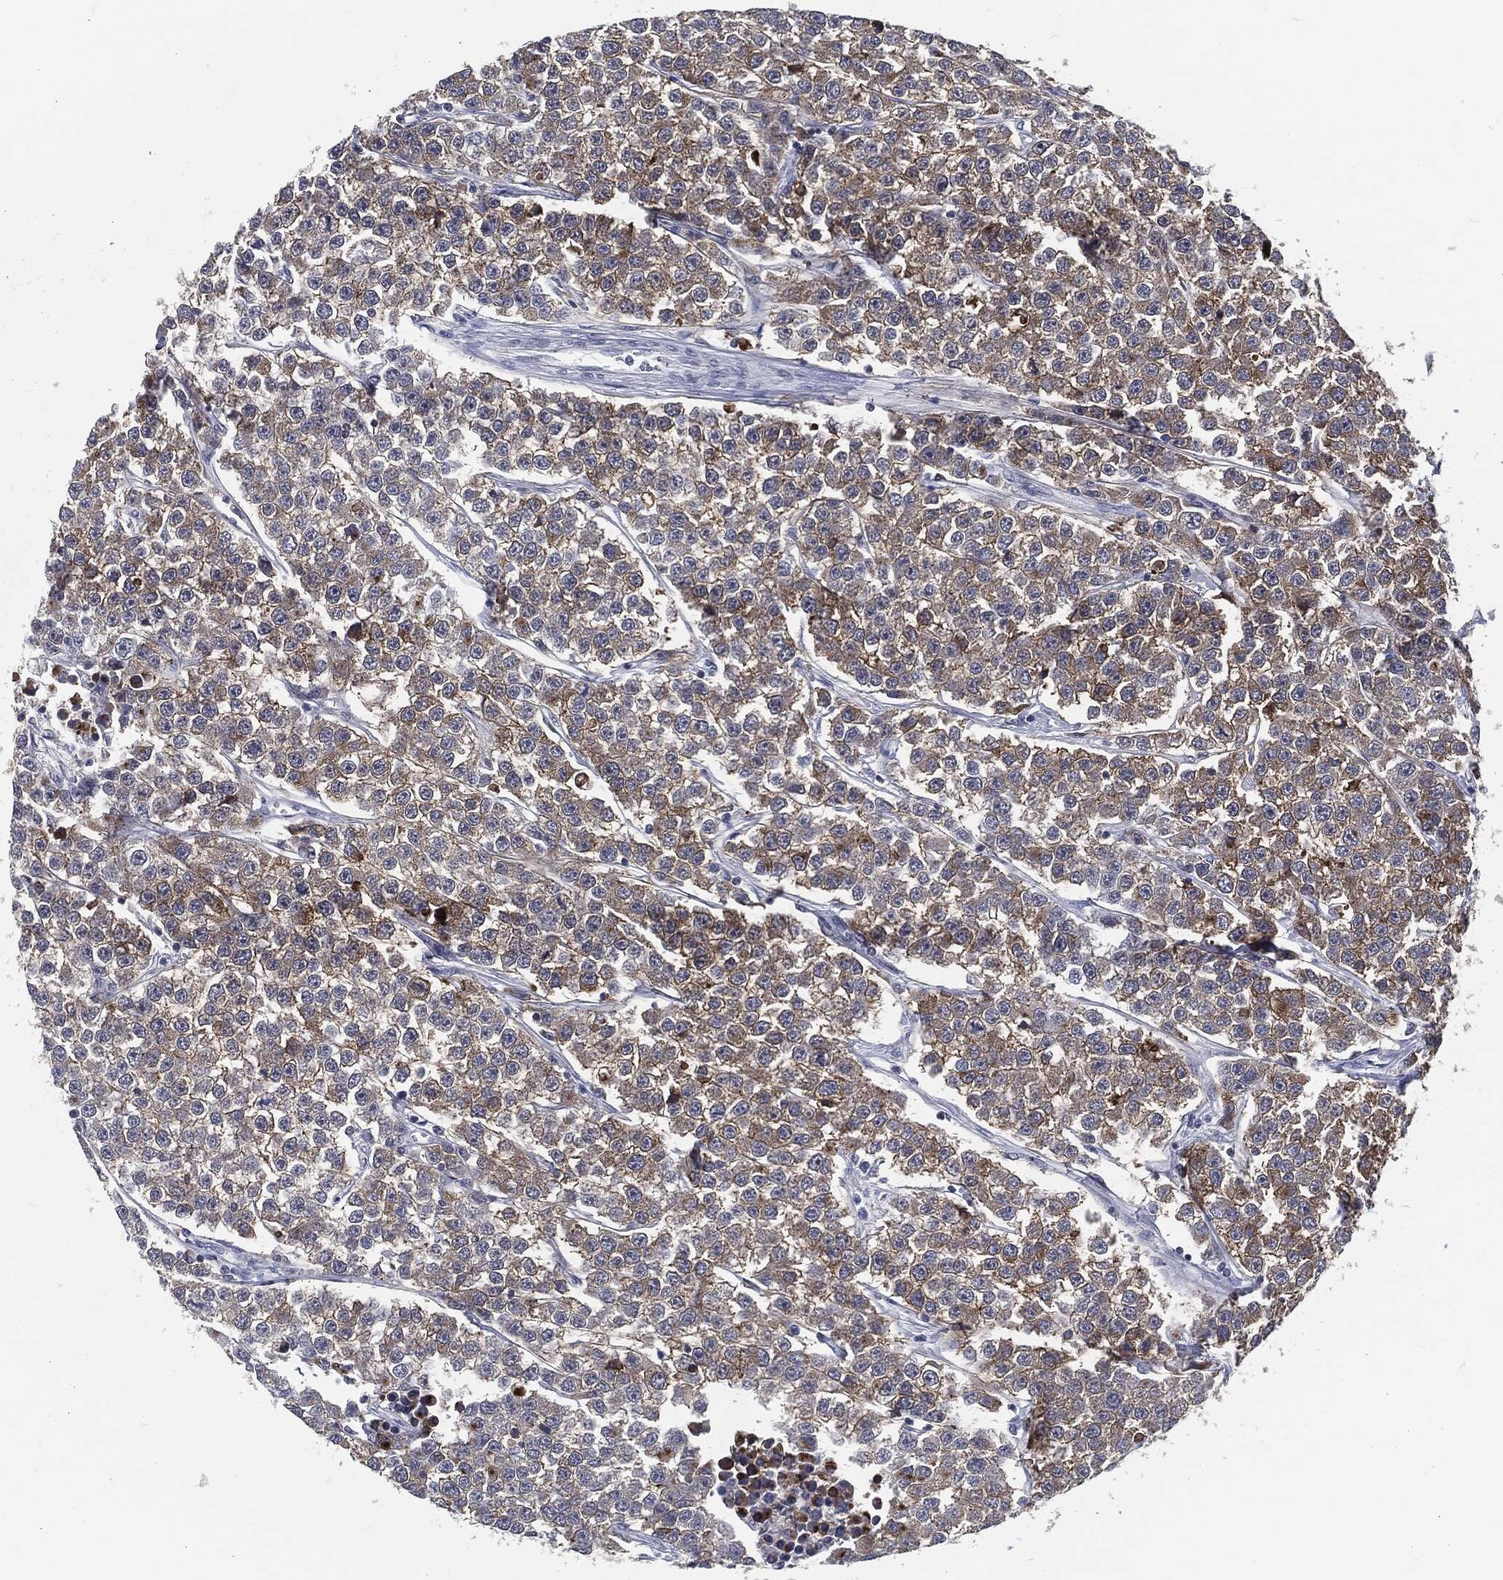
{"staining": {"intensity": "weak", "quantity": "25%-75%", "location": "cytoplasmic/membranous"}, "tissue": "testis cancer", "cell_type": "Tumor cells", "image_type": "cancer", "snomed": [{"axis": "morphology", "description": "Seminoma, NOS"}, {"axis": "topography", "description": "Testis"}], "caption": "Tumor cells display weak cytoplasmic/membranous staining in about 25%-75% of cells in testis seminoma.", "gene": "PROM1", "patient": {"sex": "male", "age": 59}}